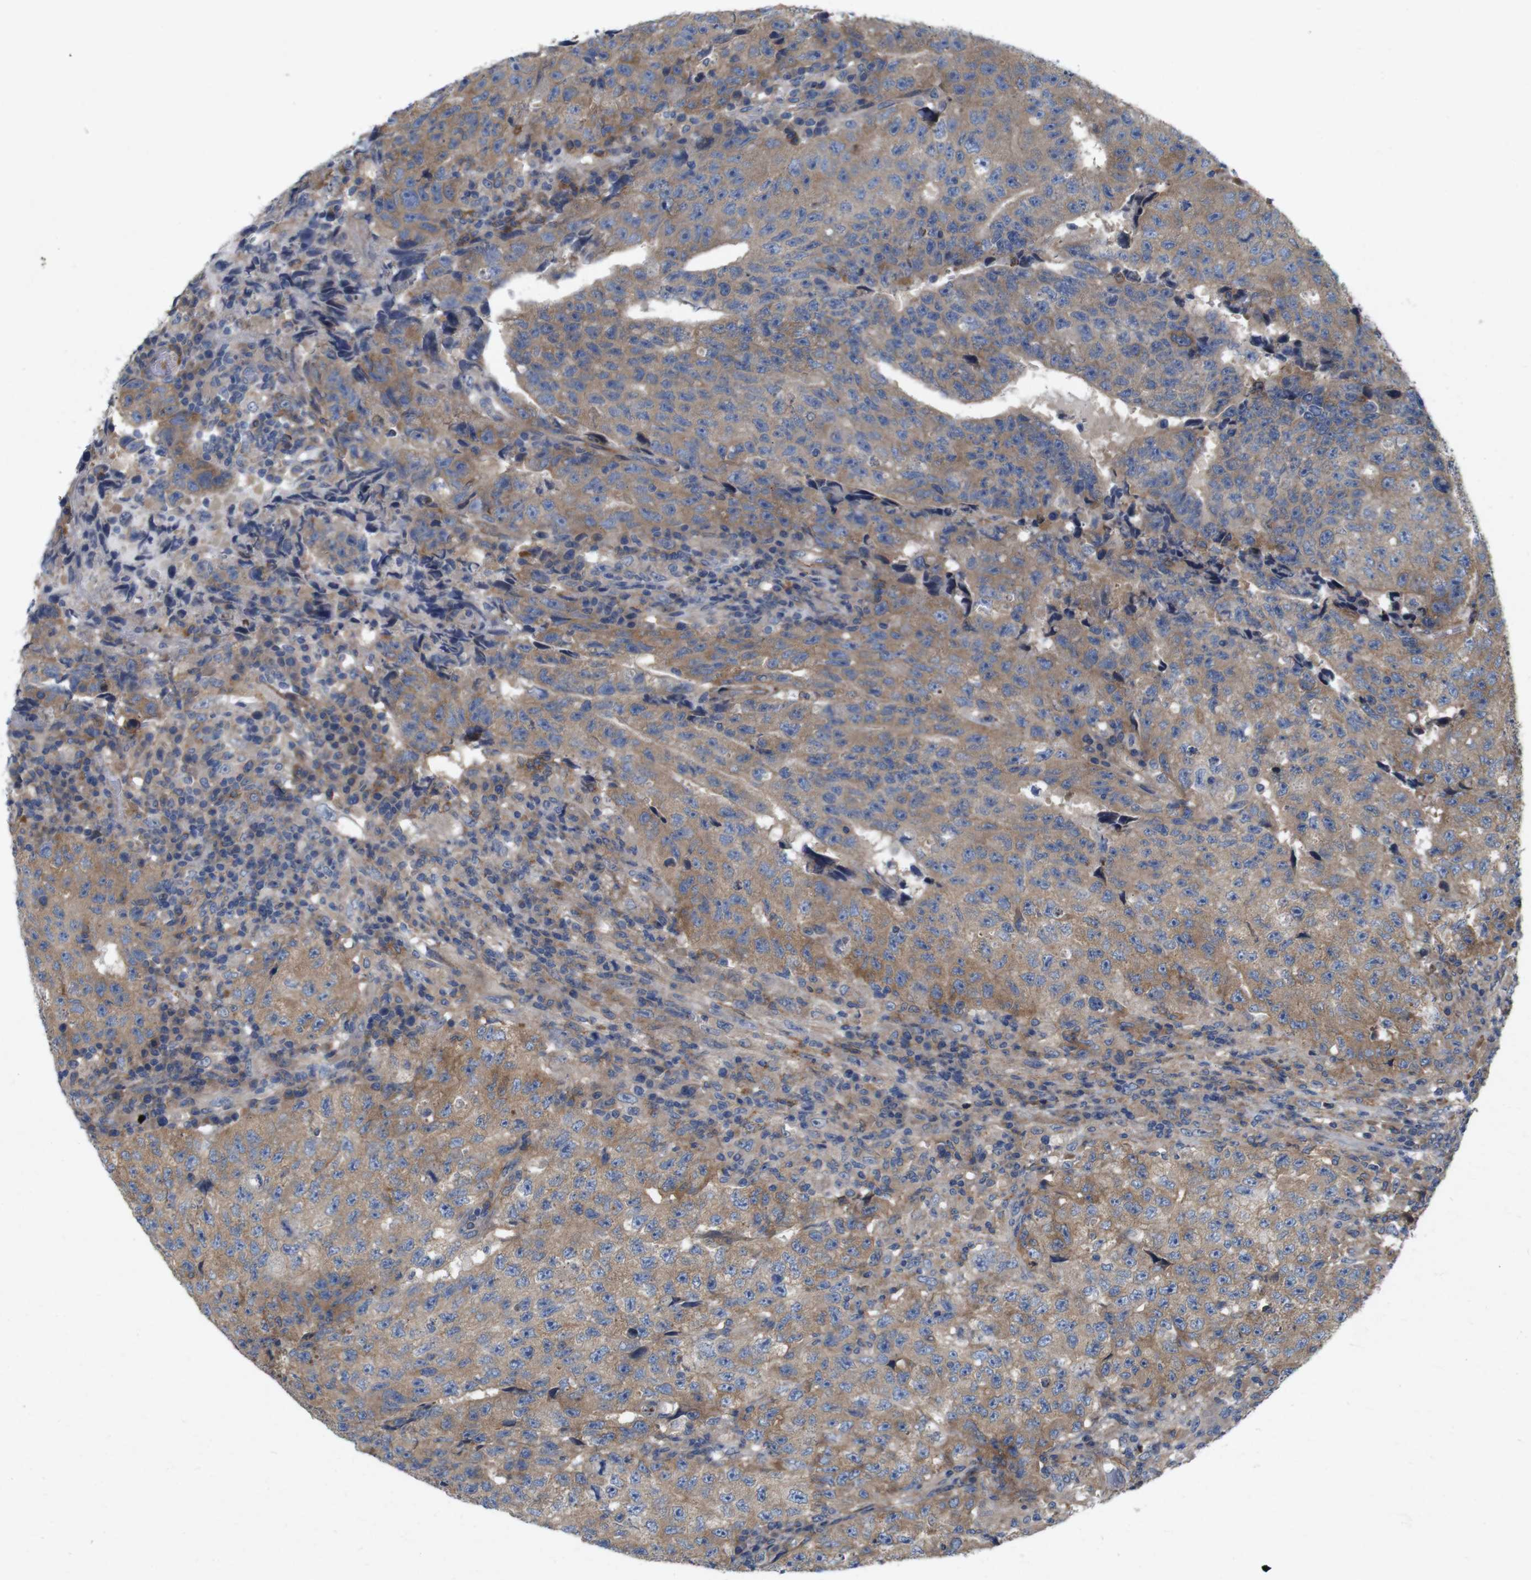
{"staining": {"intensity": "moderate", "quantity": ">75%", "location": "cytoplasmic/membranous"}, "tissue": "testis cancer", "cell_type": "Tumor cells", "image_type": "cancer", "snomed": [{"axis": "morphology", "description": "Necrosis, NOS"}, {"axis": "morphology", "description": "Carcinoma, Embryonal, NOS"}, {"axis": "topography", "description": "Testis"}], "caption": "A brown stain highlights moderate cytoplasmic/membranous positivity of a protein in testis cancer (embryonal carcinoma) tumor cells.", "gene": "SIGLEC8", "patient": {"sex": "male", "age": 19}}